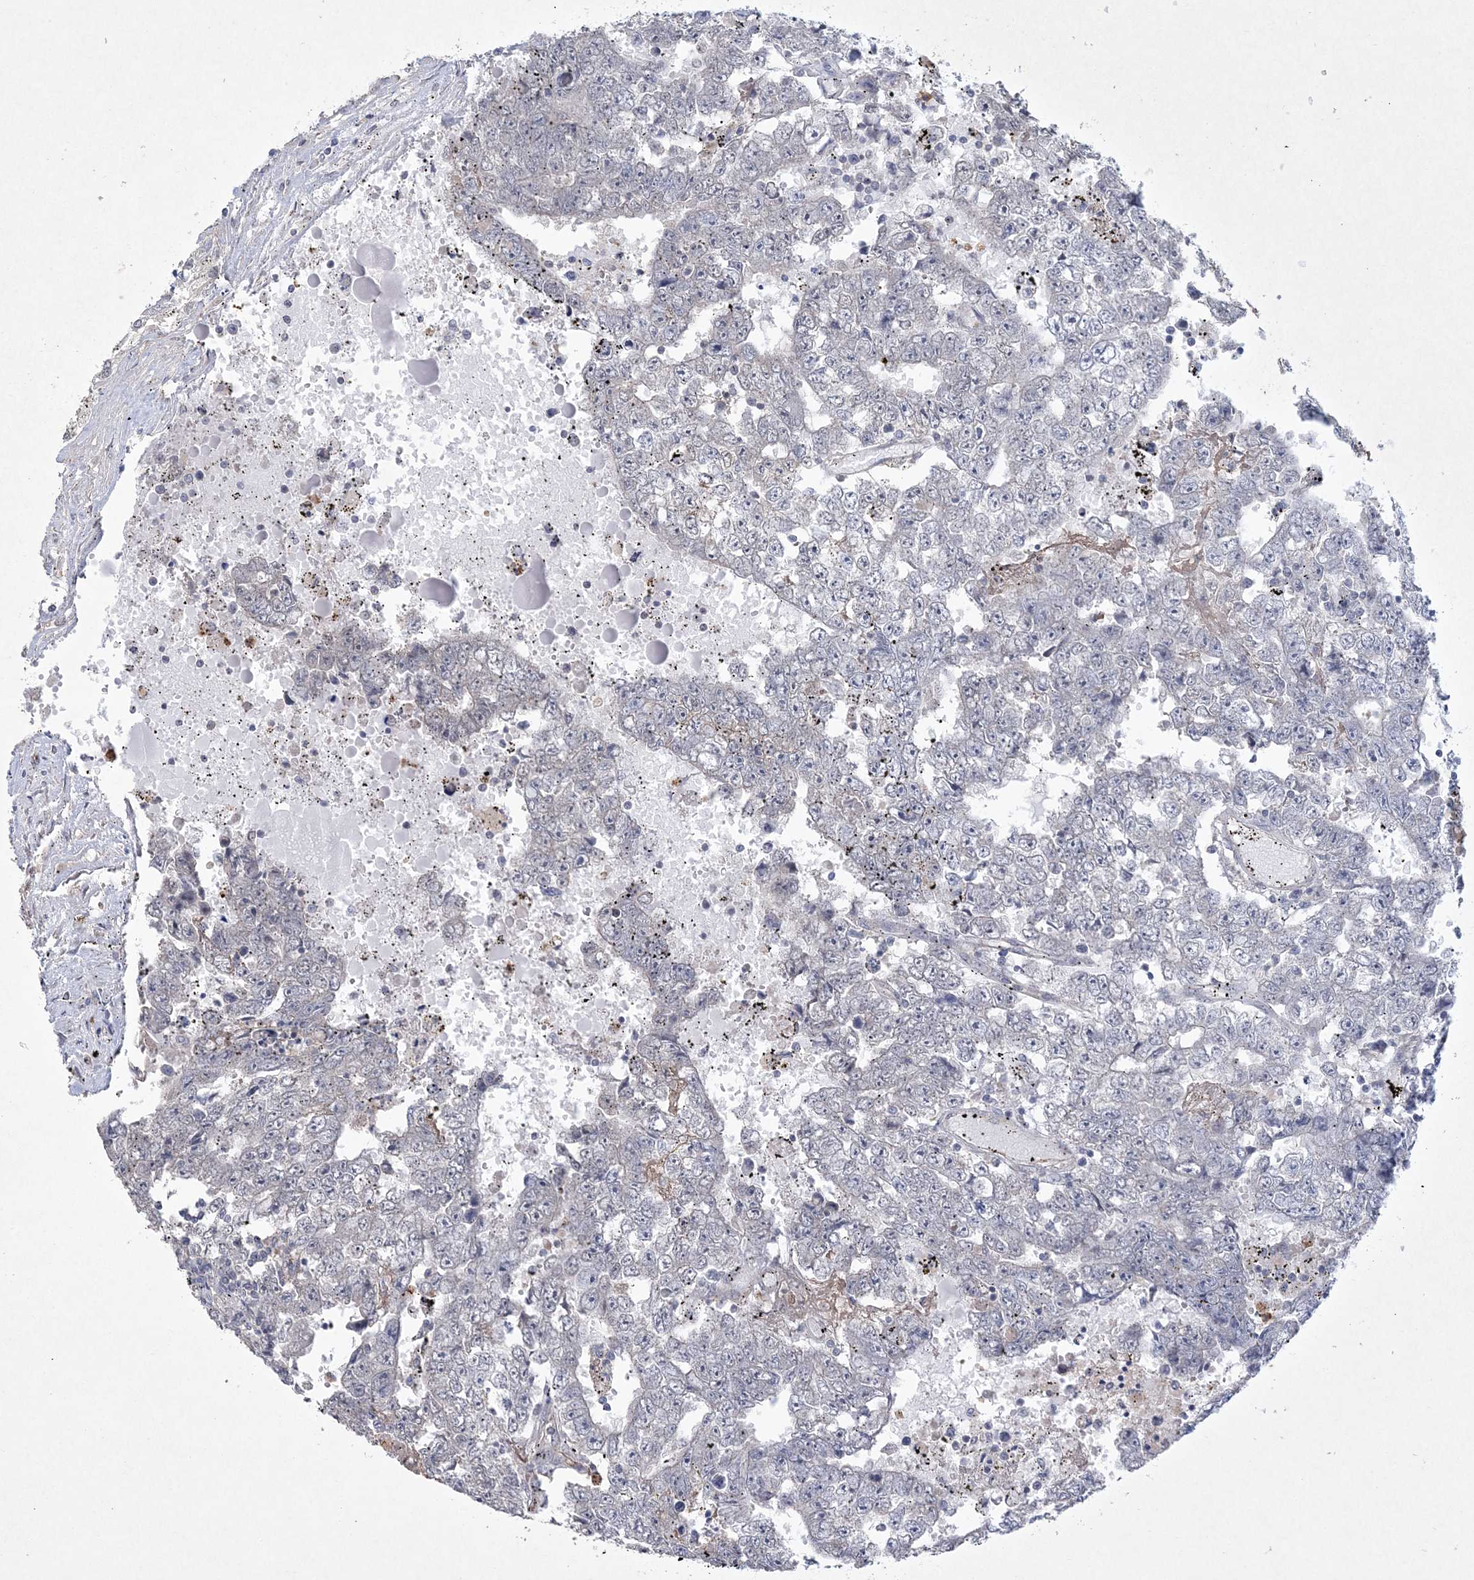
{"staining": {"intensity": "negative", "quantity": "none", "location": "none"}, "tissue": "testis cancer", "cell_type": "Tumor cells", "image_type": "cancer", "snomed": [{"axis": "morphology", "description": "Carcinoma, Embryonal, NOS"}, {"axis": "topography", "description": "Testis"}], "caption": "Tumor cells show no significant positivity in embryonal carcinoma (testis).", "gene": "DPCD", "patient": {"sex": "male", "age": 25}}